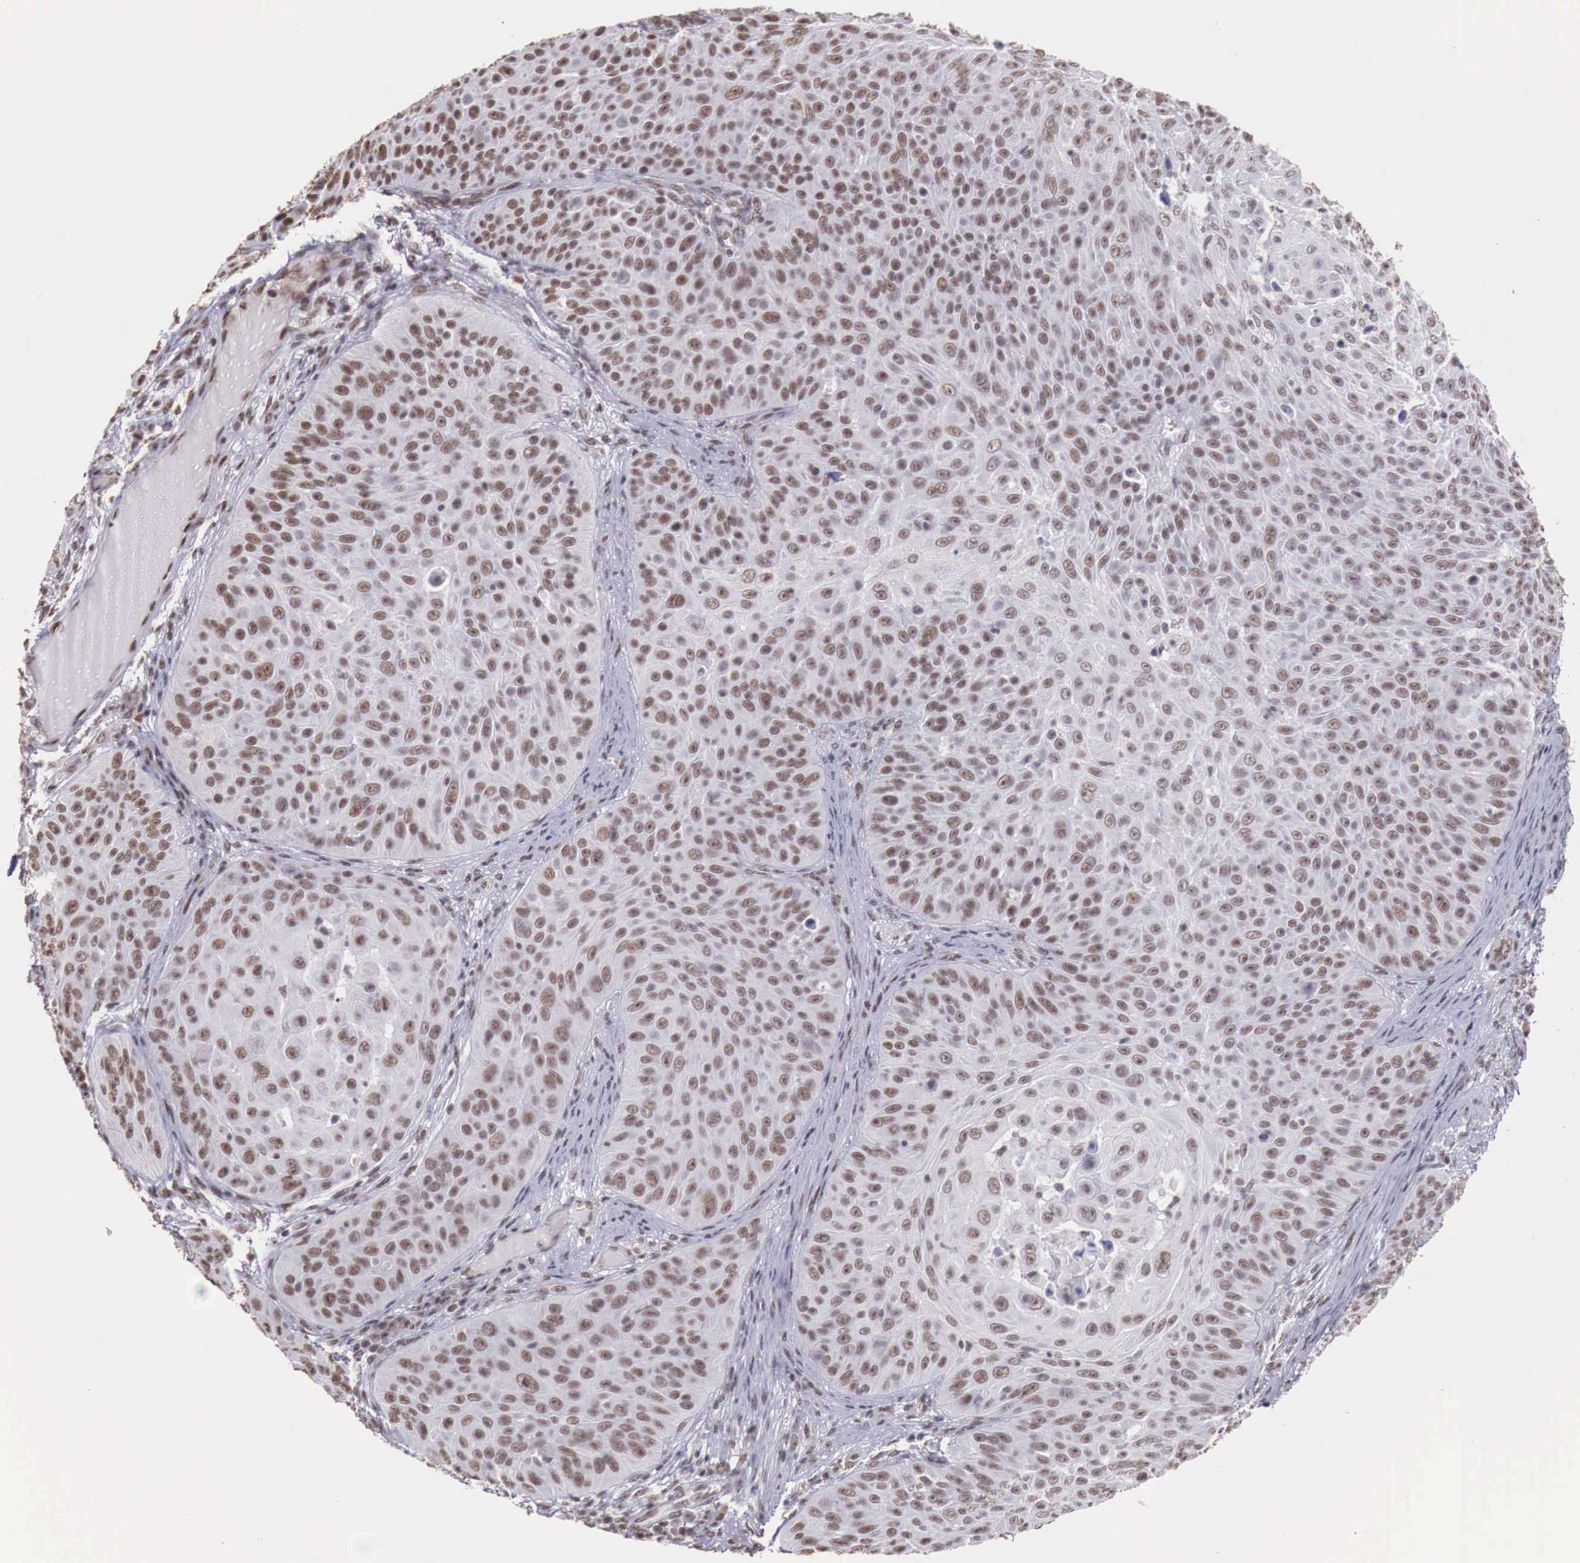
{"staining": {"intensity": "moderate", "quantity": "25%-75%", "location": "nuclear"}, "tissue": "skin cancer", "cell_type": "Tumor cells", "image_type": "cancer", "snomed": [{"axis": "morphology", "description": "Squamous cell carcinoma, NOS"}, {"axis": "topography", "description": "Skin"}], "caption": "Protein staining by immunohistochemistry (IHC) reveals moderate nuclear staining in about 25%-75% of tumor cells in skin cancer (squamous cell carcinoma).", "gene": "FOXP2", "patient": {"sex": "male", "age": 82}}